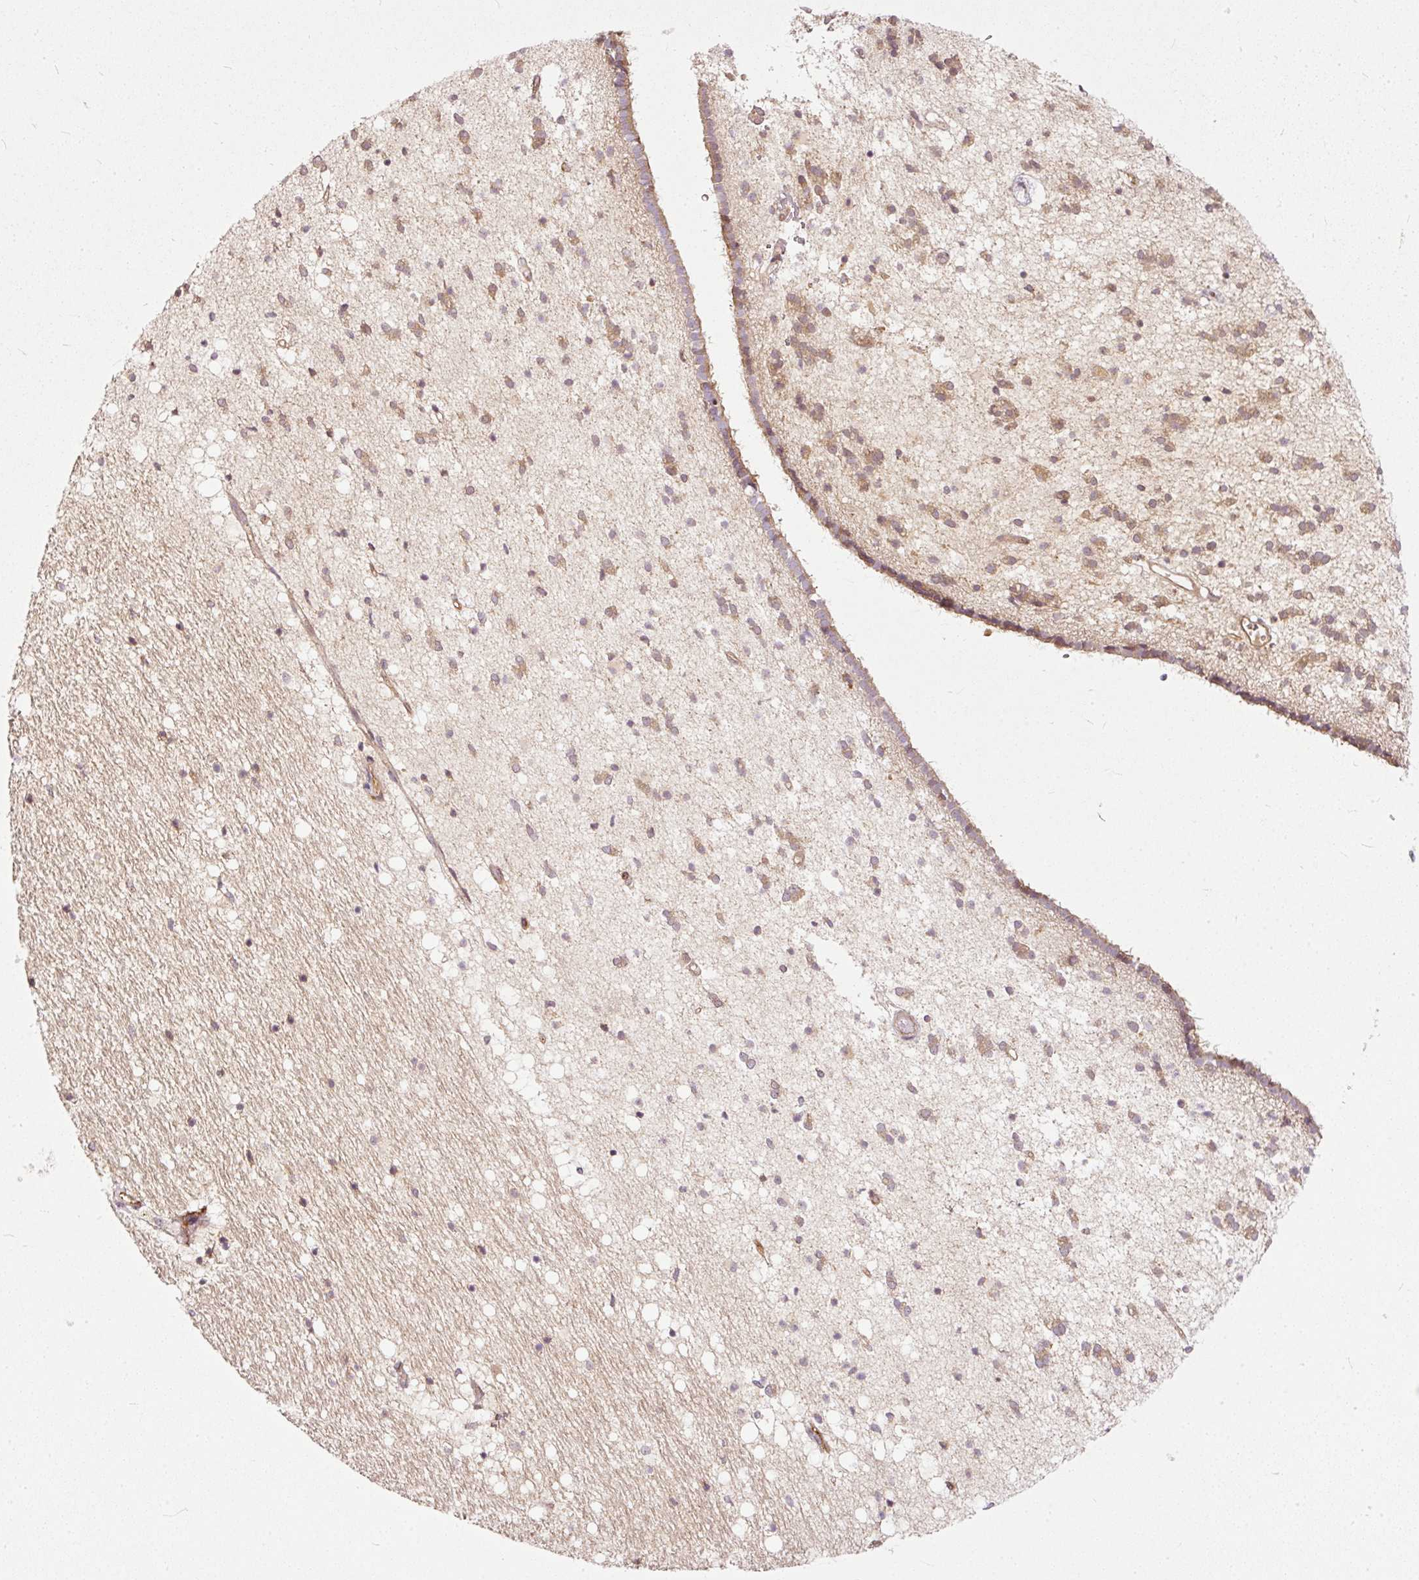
{"staining": {"intensity": "moderate", "quantity": "<25%", "location": "cytoplasmic/membranous"}, "tissue": "caudate", "cell_type": "Glial cells", "image_type": "normal", "snomed": [{"axis": "morphology", "description": "Normal tissue, NOS"}, {"axis": "topography", "description": "Lateral ventricle wall"}], "caption": "High-magnification brightfield microscopy of benign caudate stained with DAB (3,3'-diaminobenzidine) (brown) and counterstained with hematoxylin (blue). glial cells exhibit moderate cytoplasmic/membranous expression is seen in approximately<25% of cells. The staining is performed using DAB brown chromogen to label protein expression. The nuclei are counter-stained blue using hematoxylin.", "gene": "MIF4GD", "patient": {"sex": "male", "age": 37}}